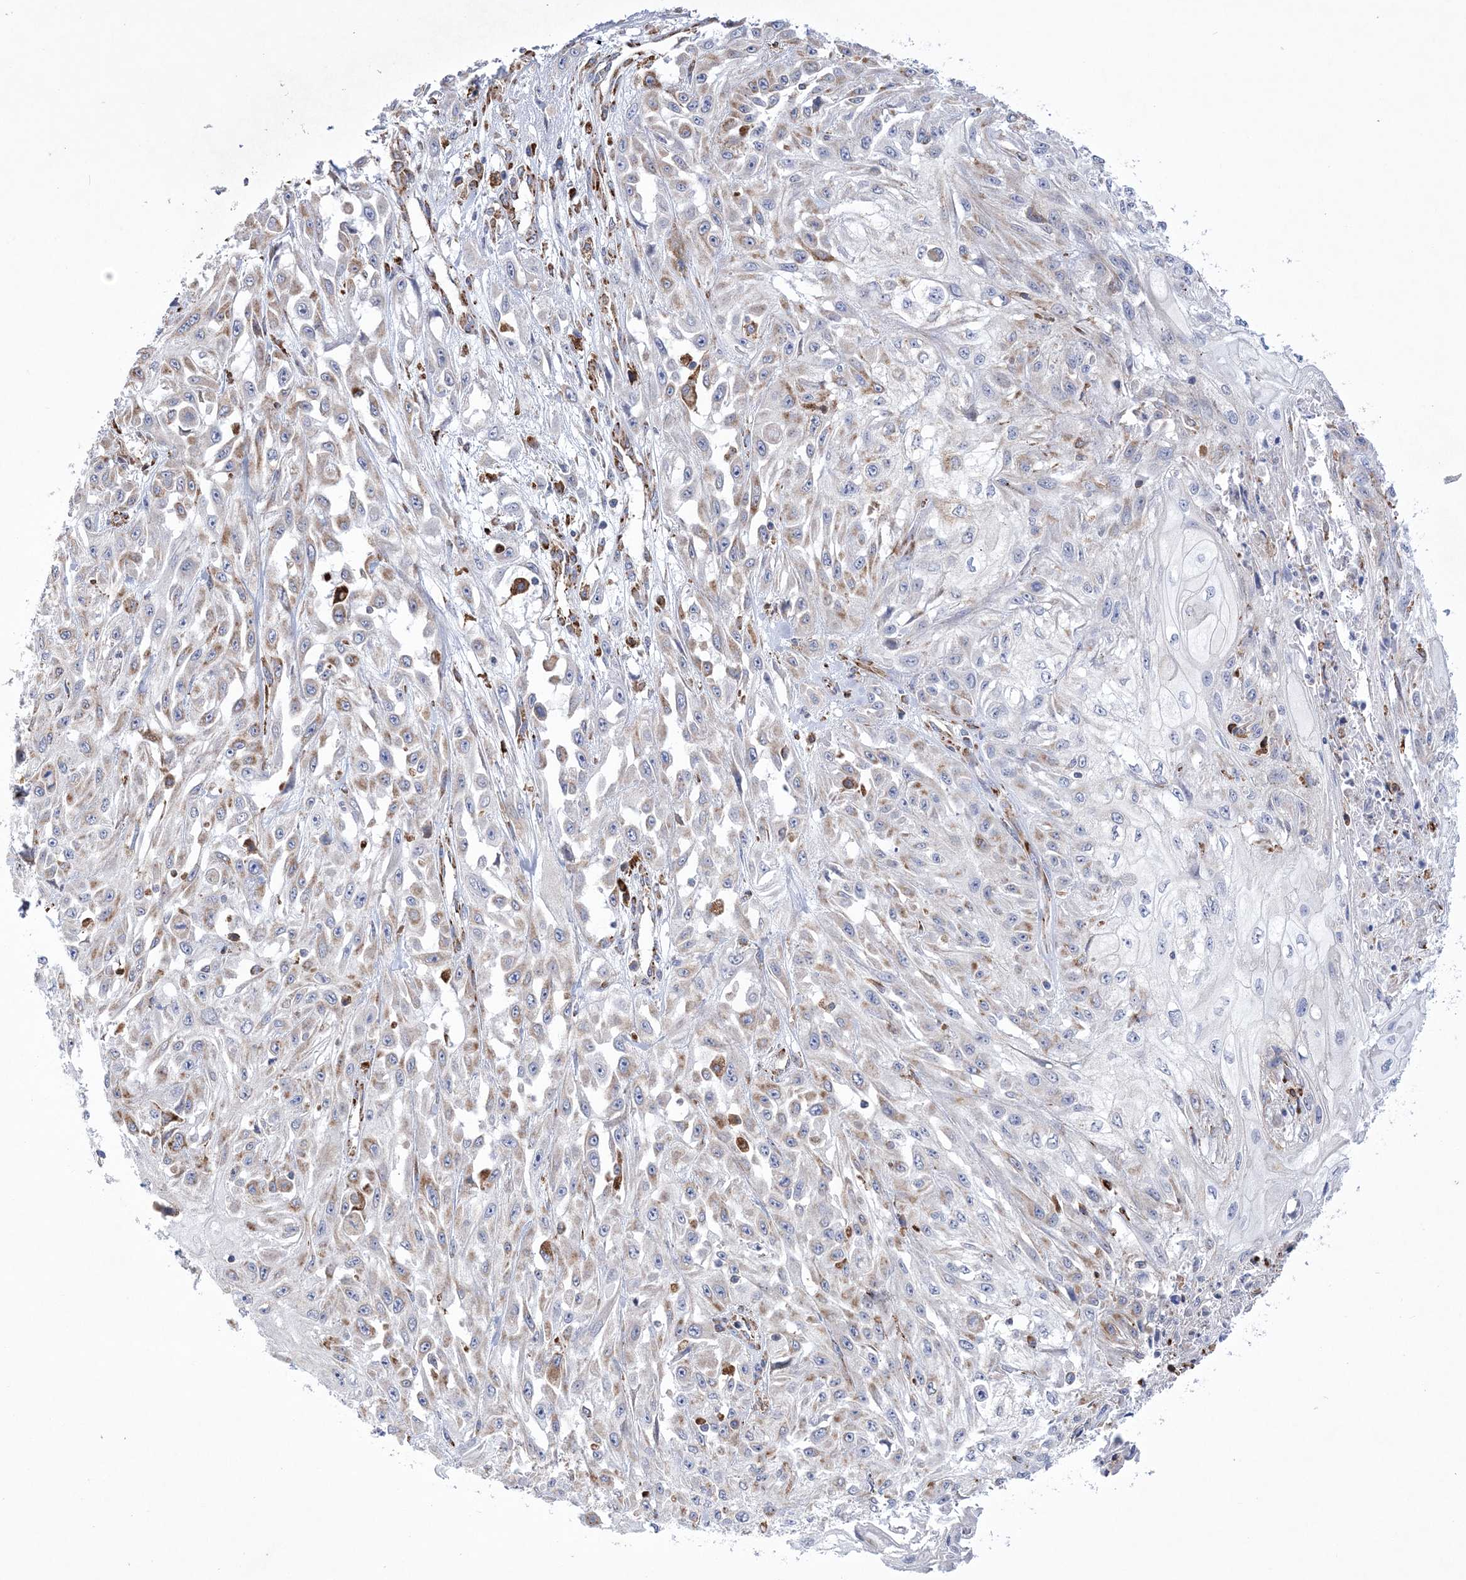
{"staining": {"intensity": "weak", "quantity": "<25%", "location": "cytoplasmic/membranous"}, "tissue": "skin cancer", "cell_type": "Tumor cells", "image_type": "cancer", "snomed": [{"axis": "morphology", "description": "Squamous cell carcinoma, NOS"}, {"axis": "morphology", "description": "Squamous cell carcinoma, metastatic, NOS"}, {"axis": "topography", "description": "Skin"}, {"axis": "topography", "description": "Lymph node"}], "caption": "The immunohistochemistry photomicrograph has no significant staining in tumor cells of squamous cell carcinoma (skin) tissue.", "gene": "MED31", "patient": {"sex": "male", "age": 75}}